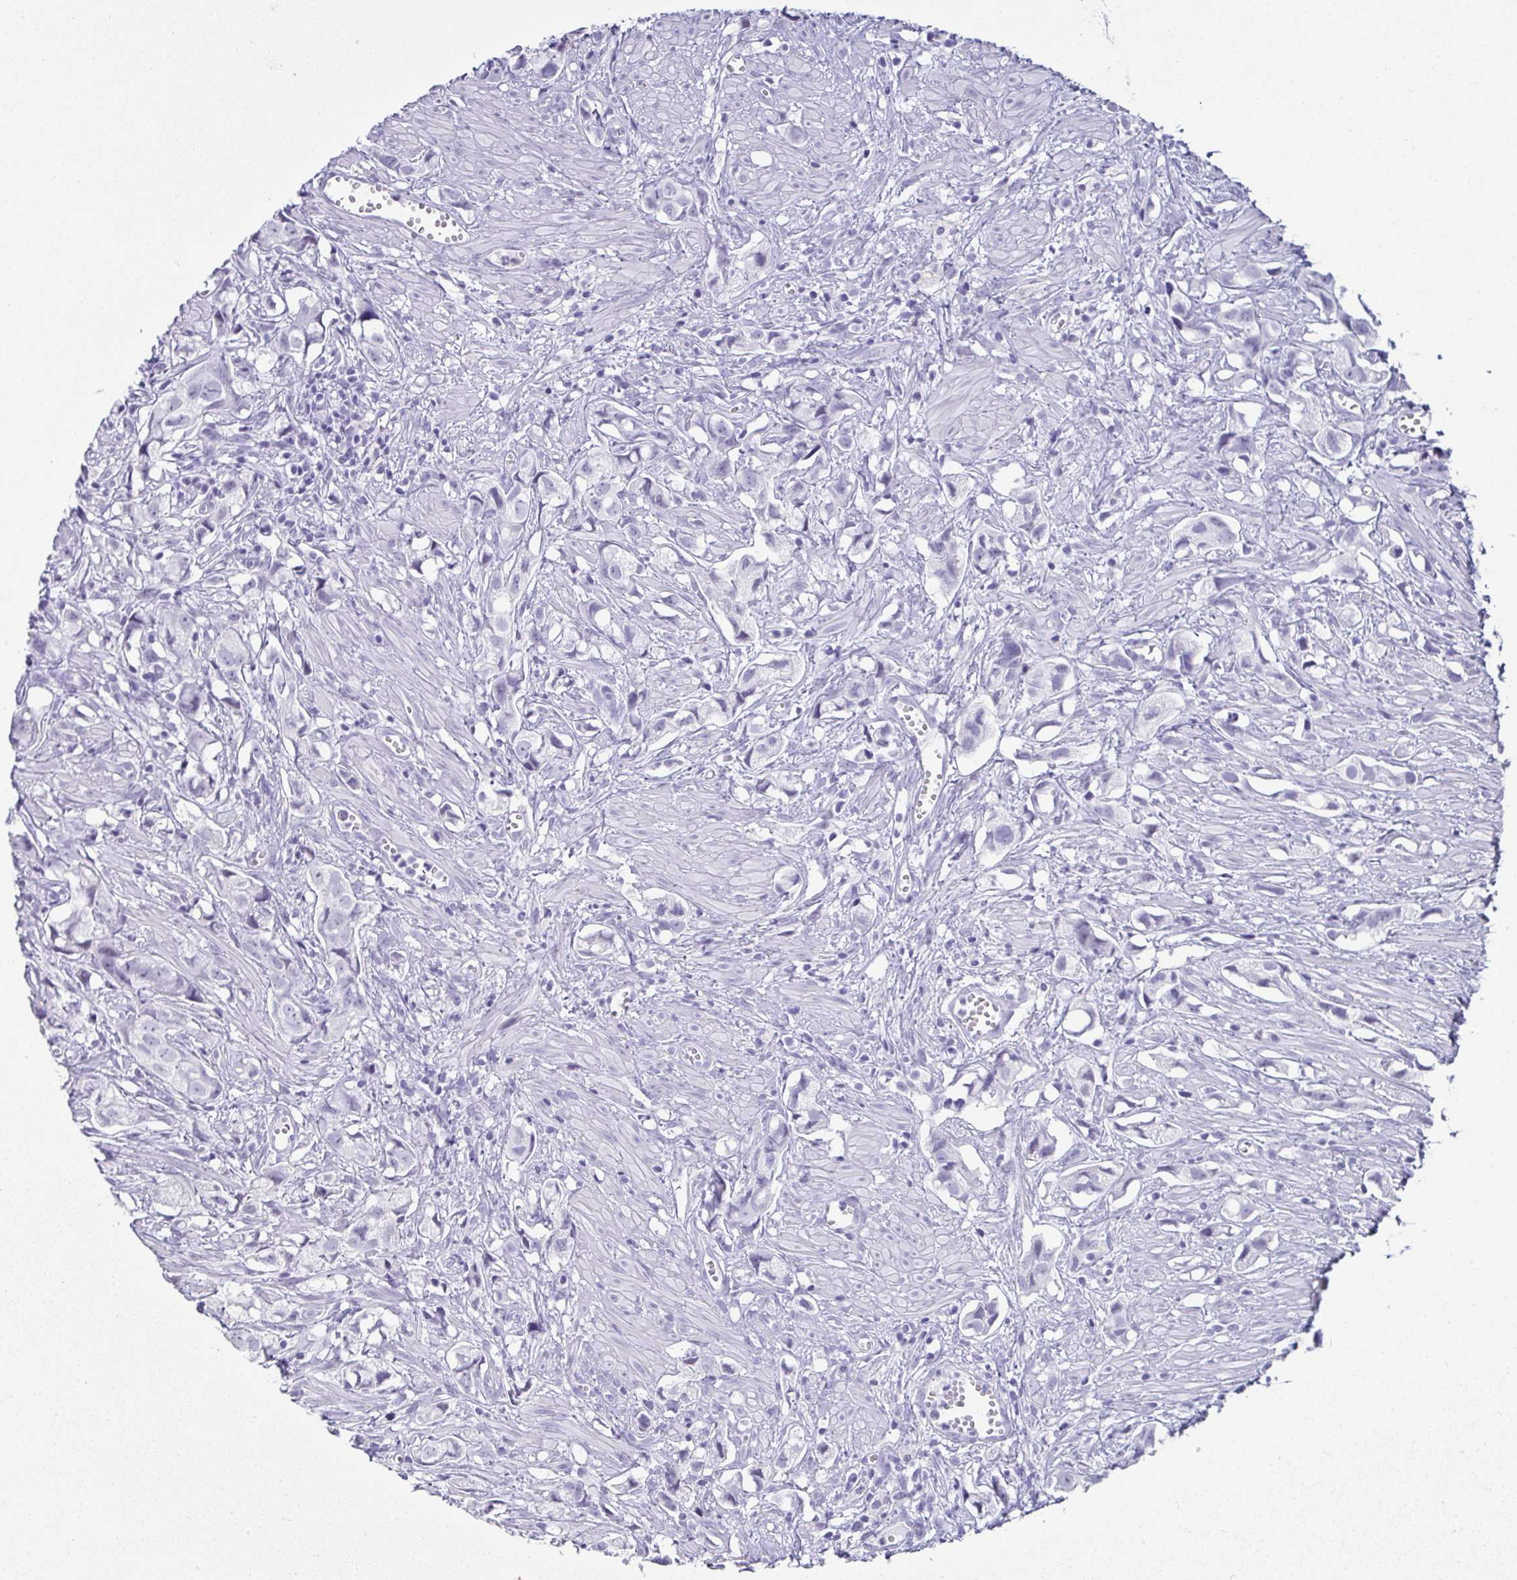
{"staining": {"intensity": "negative", "quantity": "none", "location": "none"}, "tissue": "prostate cancer", "cell_type": "Tumor cells", "image_type": "cancer", "snomed": [{"axis": "morphology", "description": "Adenocarcinoma, High grade"}, {"axis": "topography", "description": "Prostate"}], "caption": "An immunohistochemistry micrograph of prostate adenocarcinoma (high-grade) is shown. There is no staining in tumor cells of prostate adenocarcinoma (high-grade).", "gene": "ESX1", "patient": {"sex": "male", "age": 58}}